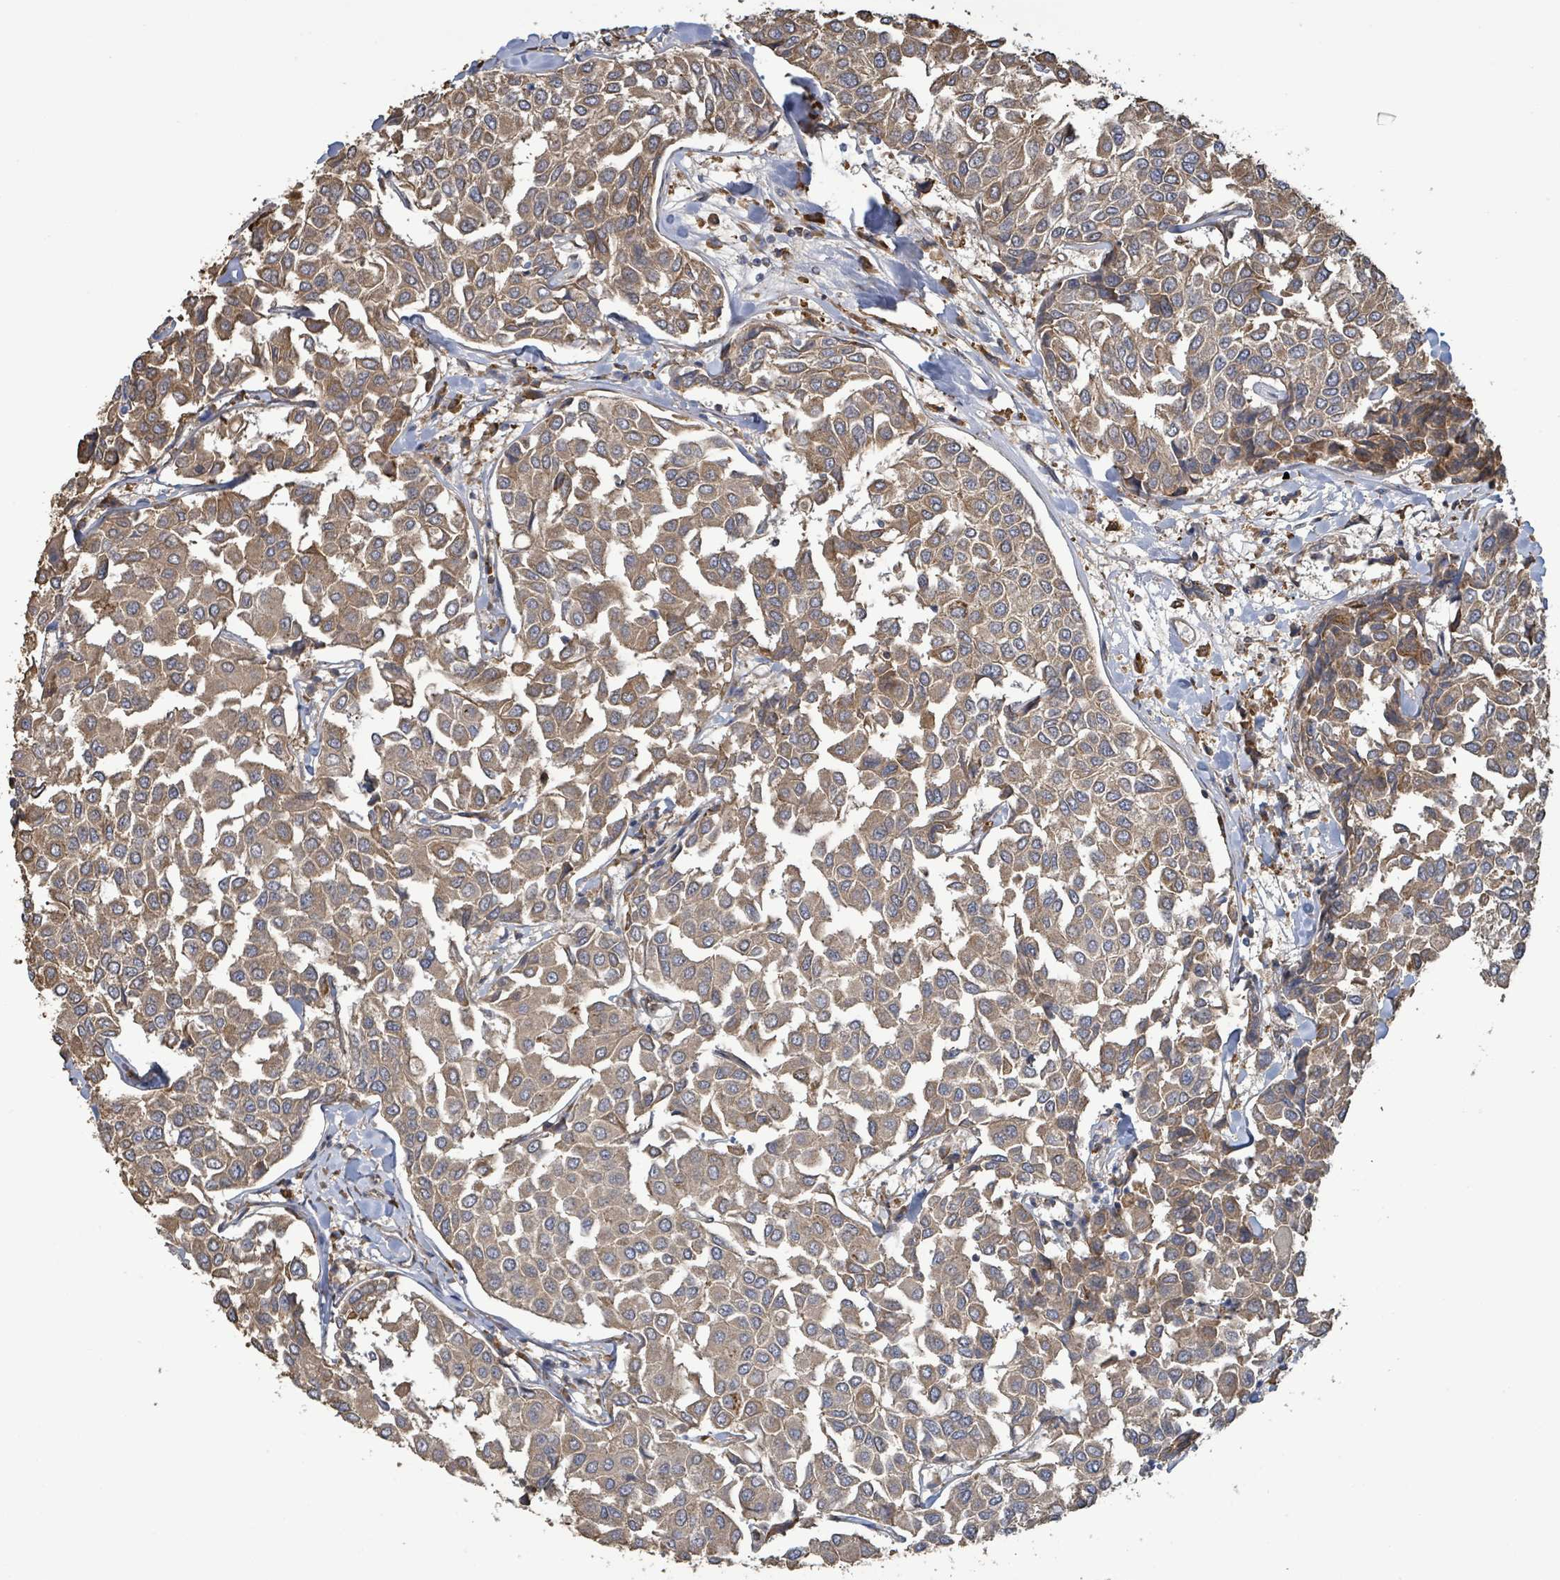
{"staining": {"intensity": "moderate", "quantity": ">75%", "location": "cytoplasmic/membranous"}, "tissue": "breast cancer", "cell_type": "Tumor cells", "image_type": "cancer", "snomed": [{"axis": "morphology", "description": "Duct carcinoma"}, {"axis": "topography", "description": "Breast"}], "caption": "The photomicrograph displays immunohistochemical staining of breast invasive ductal carcinoma. There is moderate cytoplasmic/membranous staining is seen in about >75% of tumor cells. (DAB IHC with brightfield microscopy, high magnification).", "gene": "ARPIN", "patient": {"sex": "female", "age": 55}}